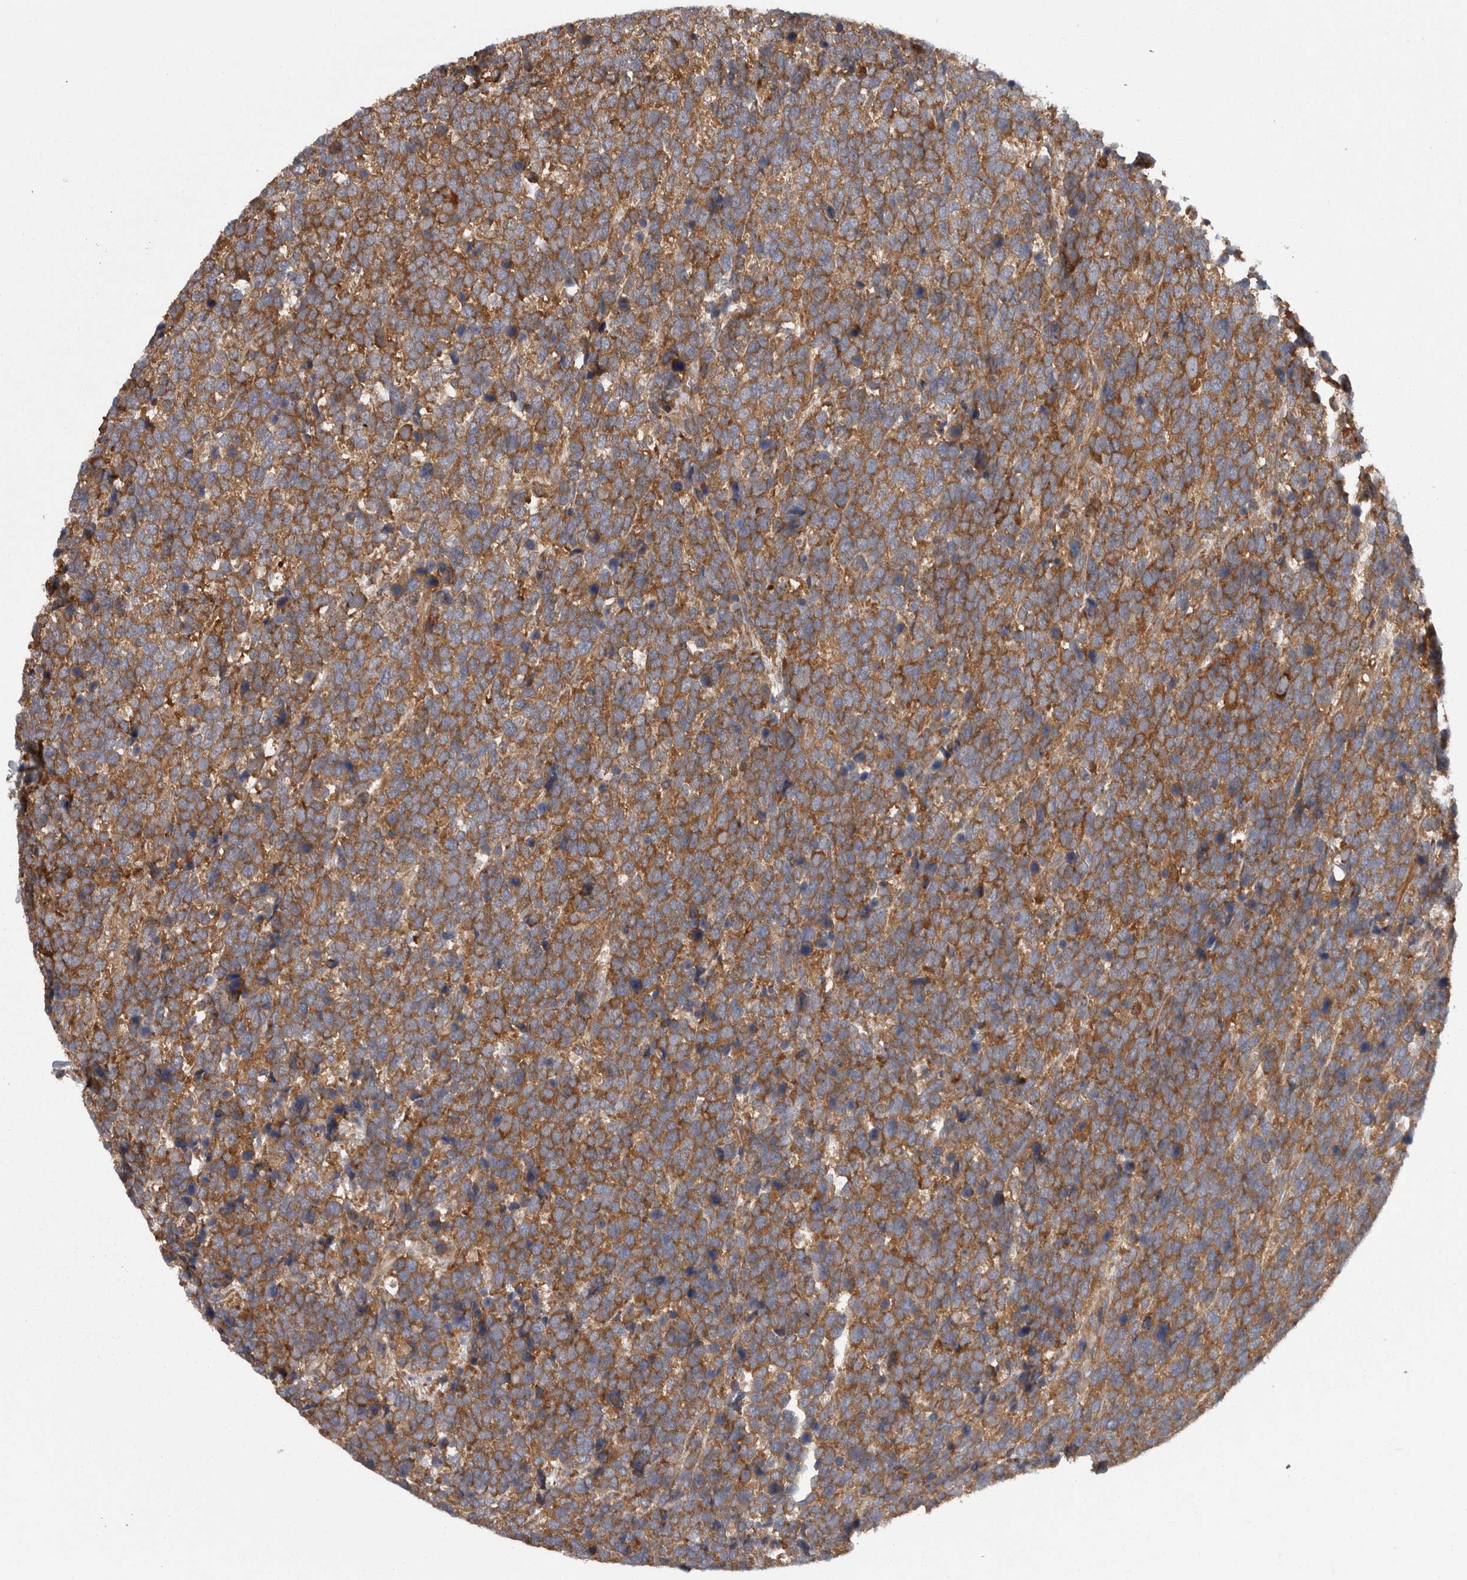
{"staining": {"intensity": "strong", "quantity": ">75%", "location": "cytoplasmic/membranous"}, "tissue": "urothelial cancer", "cell_type": "Tumor cells", "image_type": "cancer", "snomed": [{"axis": "morphology", "description": "Urothelial carcinoma, High grade"}, {"axis": "topography", "description": "Urinary bladder"}], "caption": "There is high levels of strong cytoplasmic/membranous expression in tumor cells of urothelial cancer, as demonstrated by immunohistochemical staining (brown color).", "gene": "SMCR8", "patient": {"sex": "female", "age": 82}}